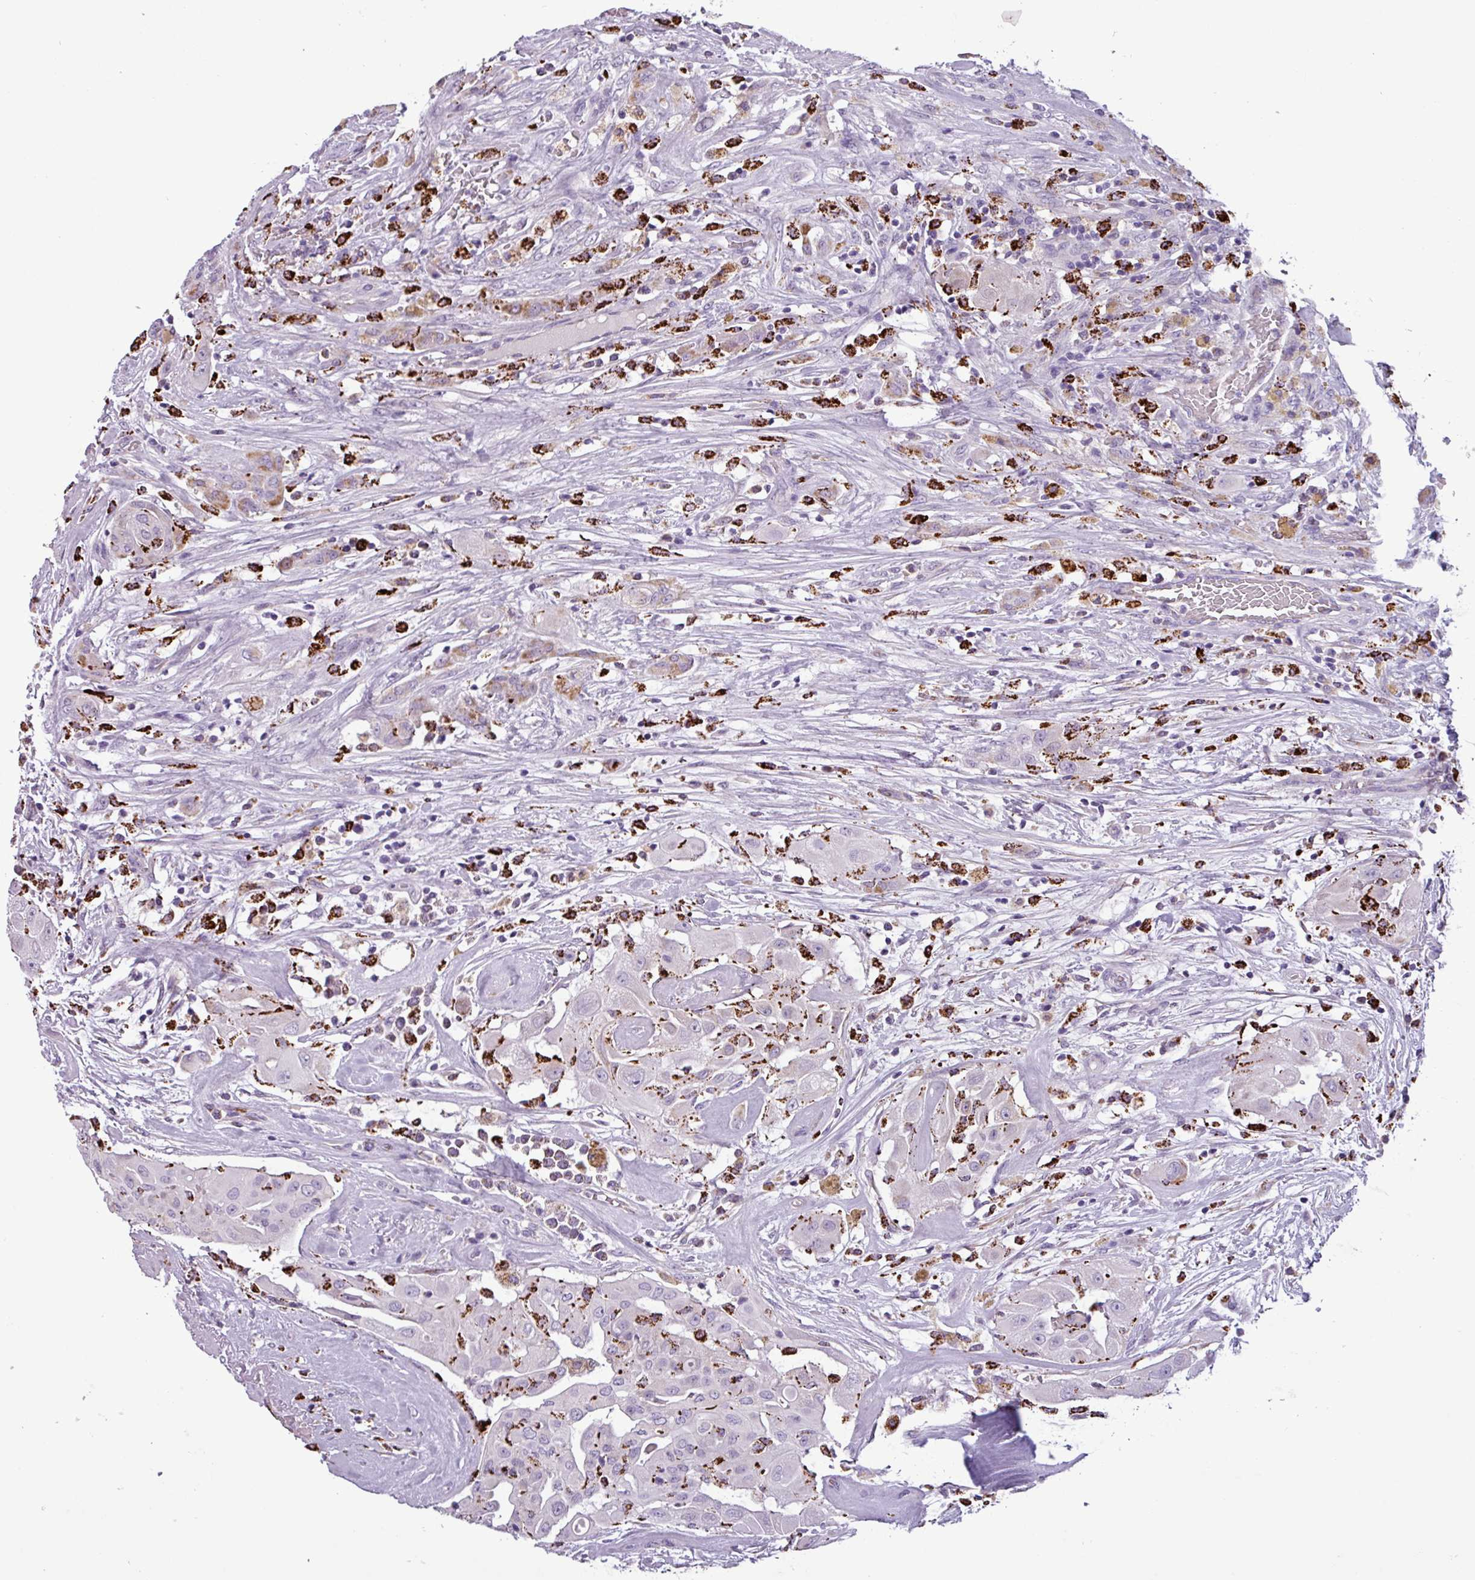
{"staining": {"intensity": "negative", "quantity": "none", "location": "none"}, "tissue": "thyroid cancer", "cell_type": "Tumor cells", "image_type": "cancer", "snomed": [{"axis": "morphology", "description": "Papillary adenocarcinoma, NOS"}, {"axis": "topography", "description": "Thyroid gland"}], "caption": "Immunohistochemistry photomicrograph of thyroid cancer stained for a protein (brown), which exhibits no positivity in tumor cells.", "gene": "ZNF667", "patient": {"sex": "female", "age": 59}}